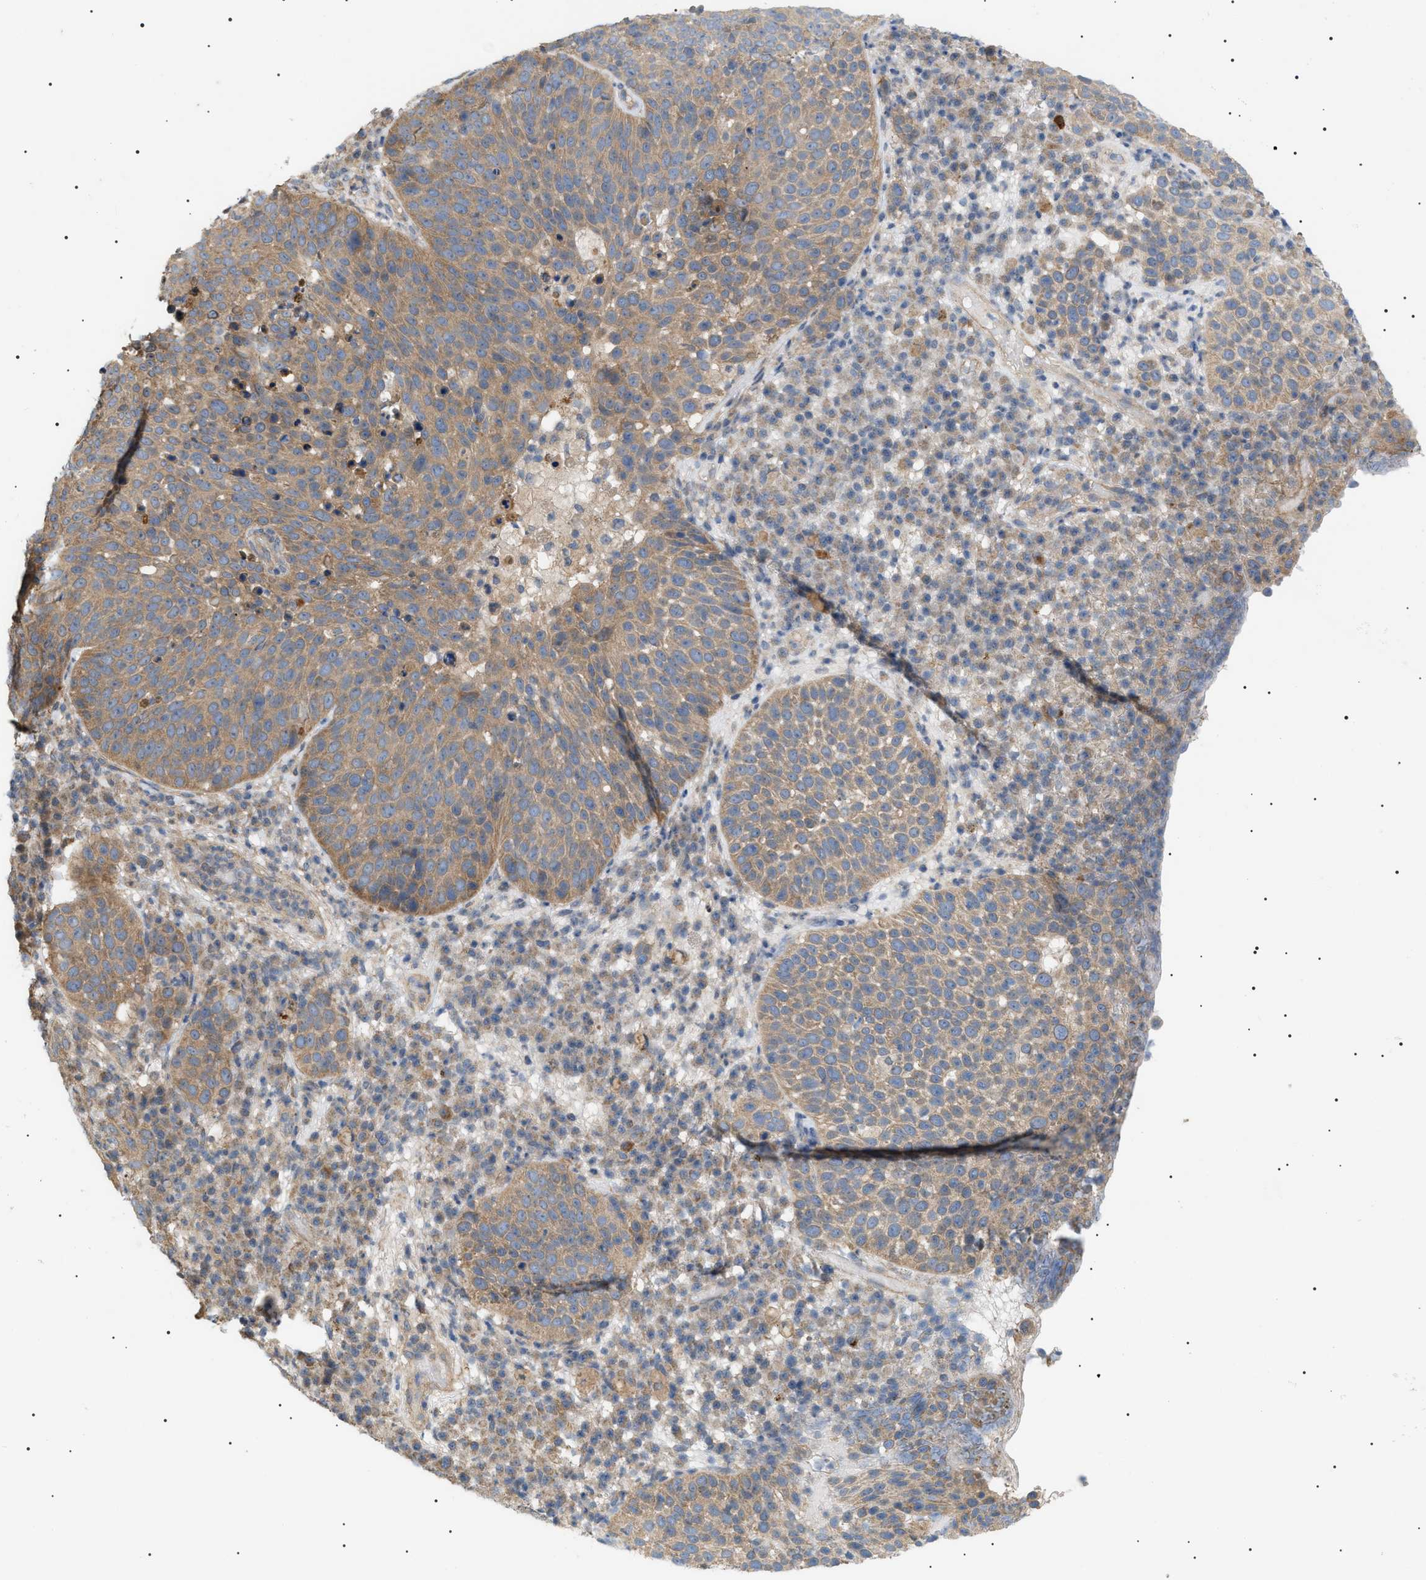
{"staining": {"intensity": "moderate", "quantity": ">75%", "location": "cytoplasmic/membranous"}, "tissue": "skin cancer", "cell_type": "Tumor cells", "image_type": "cancer", "snomed": [{"axis": "morphology", "description": "Squamous cell carcinoma in situ, NOS"}, {"axis": "morphology", "description": "Squamous cell carcinoma, NOS"}, {"axis": "topography", "description": "Skin"}], "caption": "Skin cancer stained for a protein (brown) displays moderate cytoplasmic/membranous positive staining in approximately >75% of tumor cells.", "gene": "IRS2", "patient": {"sex": "male", "age": 93}}